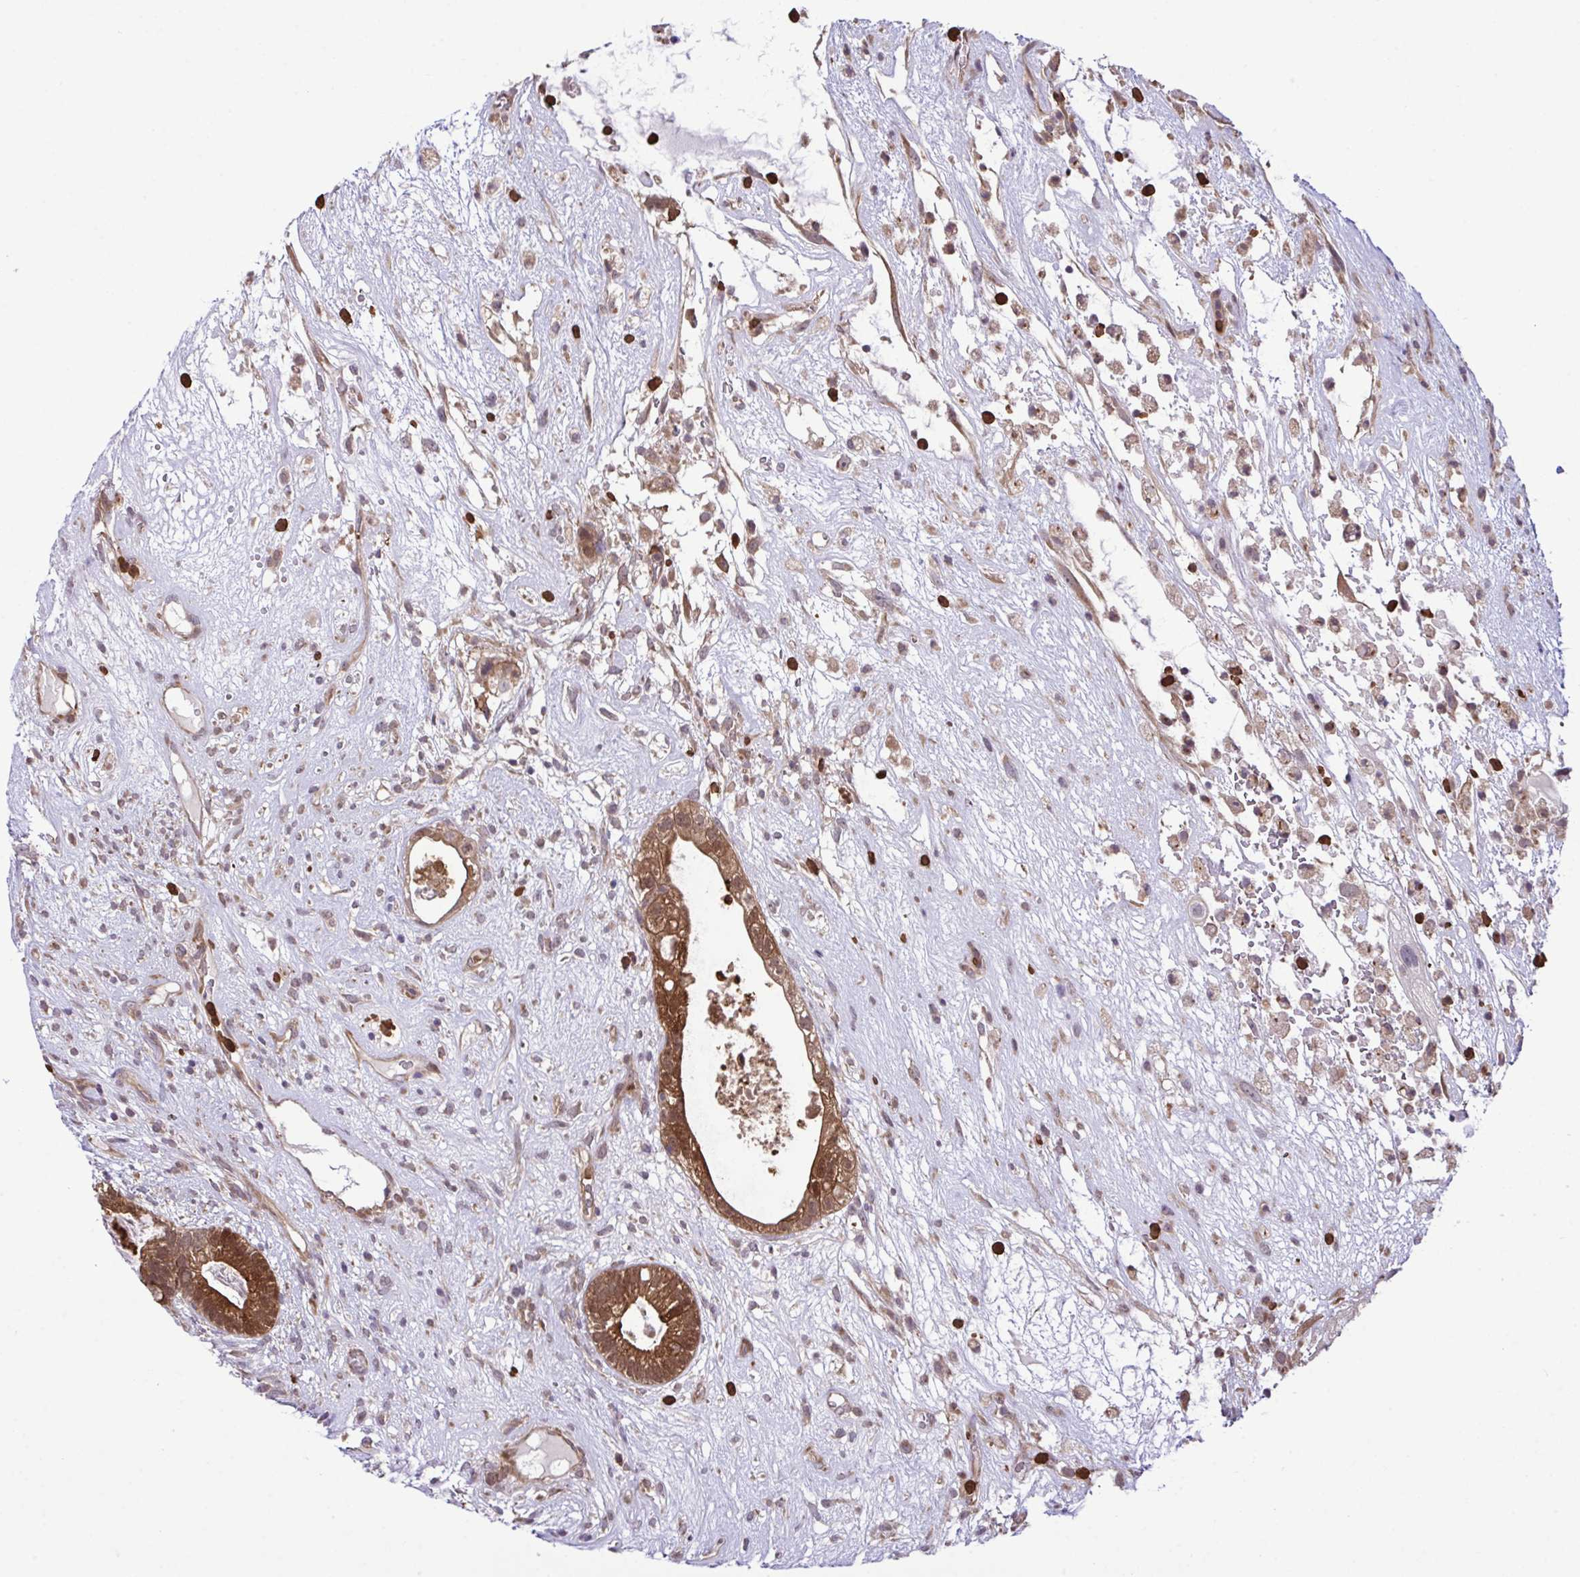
{"staining": {"intensity": "strong", "quantity": ">75%", "location": "cytoplasmic/membranous"}, "tissue": "testis cancer", "cell_type": "Tumor cells", "image_type": "cancer", "snomed": [{"axis": "morphology", "description": "Seminoma, NOS"}, {"axis": "morphology", "description": "Carcinoma, Embryonal, NOS"}, {"axis": "topography", "description": "Testis"}], "caption": "Protein expression analysis of testis cancer (seminoma) exhibits strong cytoplasmic/membranous expression in approximately >75% of tumor cells.", "gene": "CMPK1", "patient": {"sex": "male", "age": 41}}